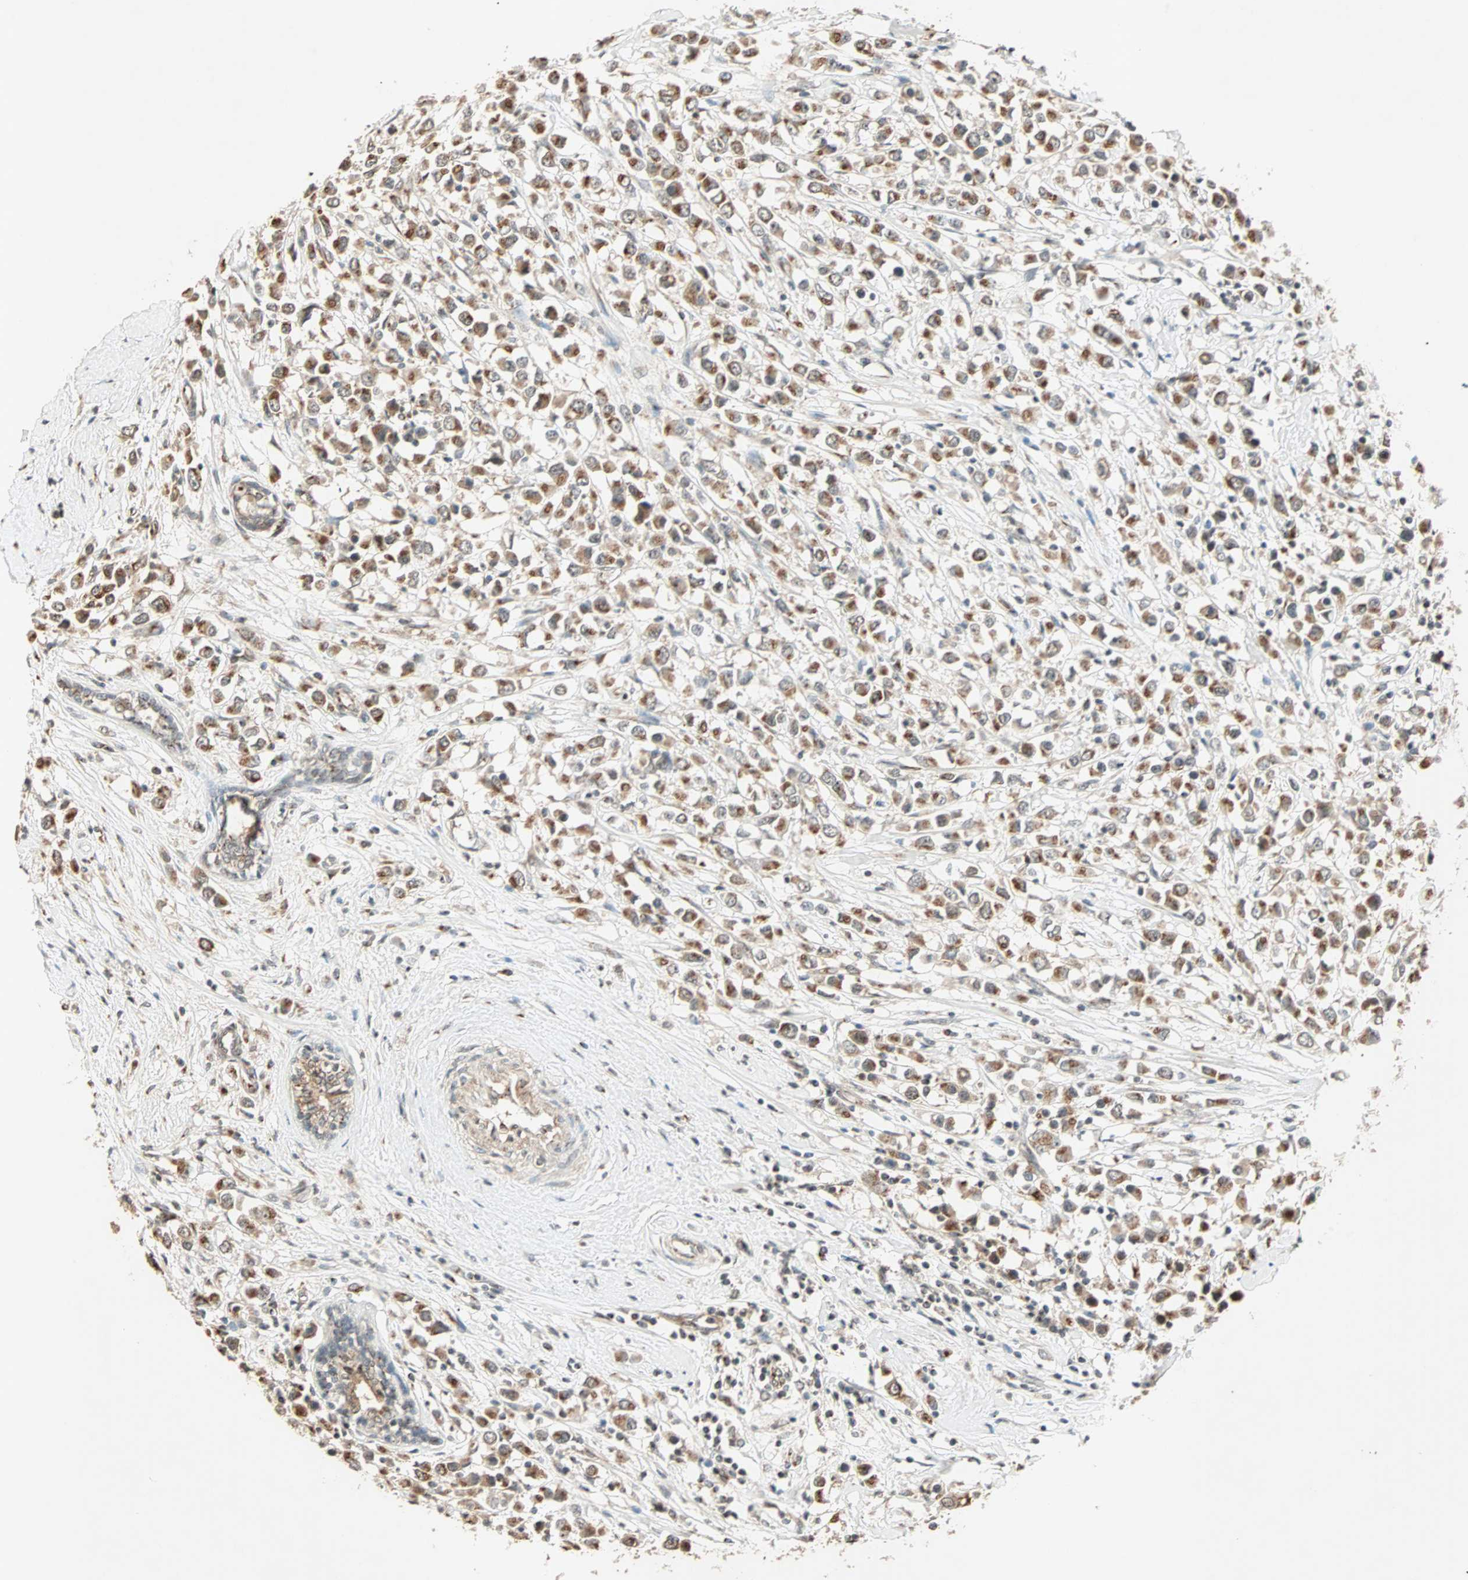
{"staining": {"intensity": "weak", "quantity": ">75%", "location": "cytoplasmic/membranous"}, "tissue": "breast cancer", "cell_type": "Tumor cells", "image_type": "cancer", "snomed": [{"axis": "morphology", "description": "Duct carcinoma"}, {"axis": "topography", "description": "Breast"}], "caption": "Human breast cancer (infiltrating ductal carcinoma) stained for a protein (brown) exhibits weak cytoplasmic/membranous positive staining in approximately >75% of tumor cells.", "gene": "PRDM2", "patient": {"sex": "female", "age": 61}}